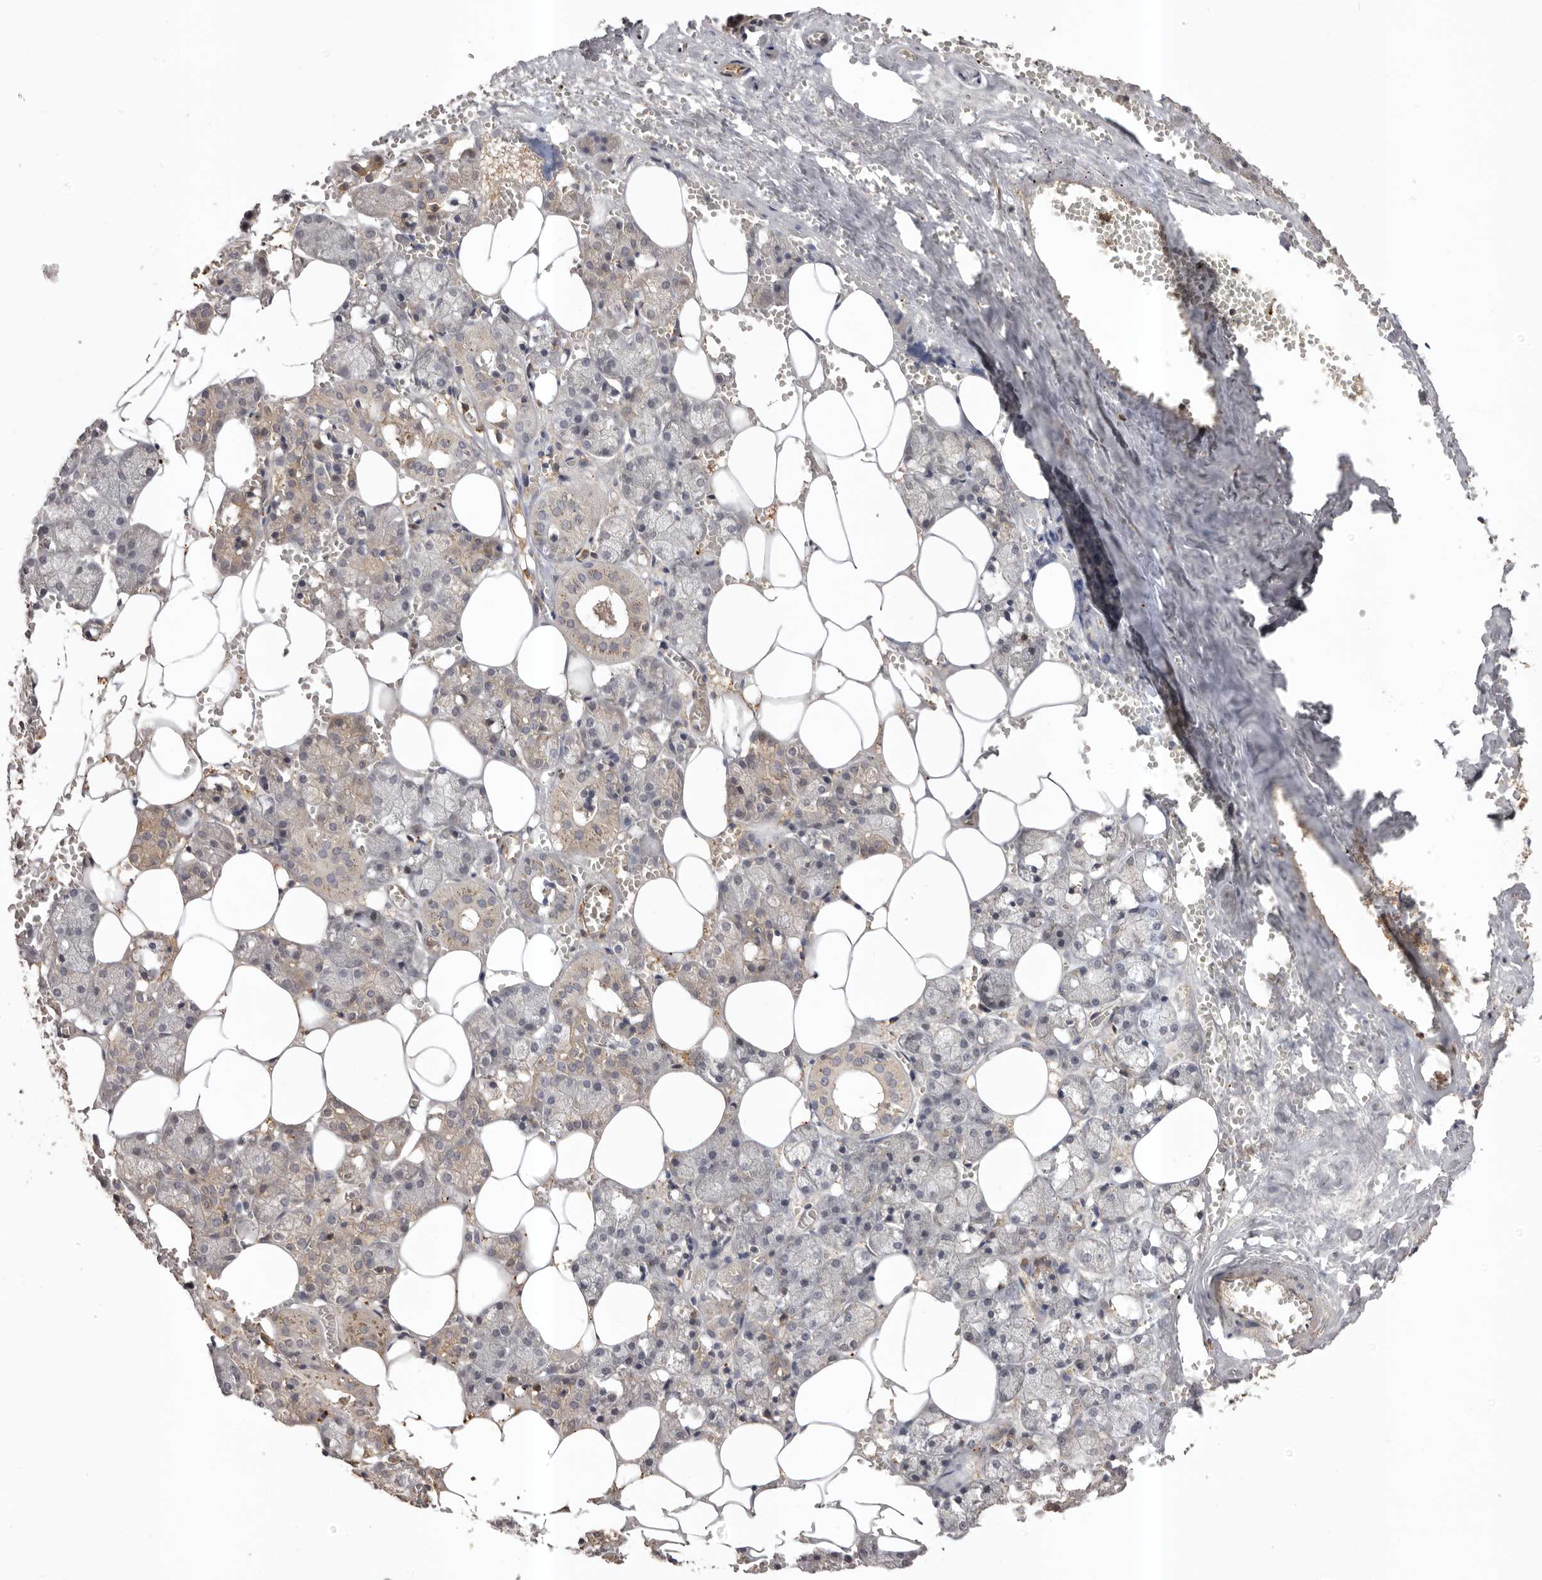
{"staining": {"intensity": "moderate", "quantity": "<25%", "location": "cytoplasmic/membranous"}, "tissue": "salivary gland", "cell_type": "Glandular cells", "image_type": "normal", "snomed": [{"axis": "morphology", "description": "Normal tissue, NOS"}, {"axis": "topography", "description": "Salivary gland"}], "caption": "The histopathology image displays staining of normal salivary gland, revealing moderate cytoplasmic/membranous protein staining (brown color) within glandular cells.", "gene": "GLIPR2", "patient": {"sex": "male", "age": 62}}